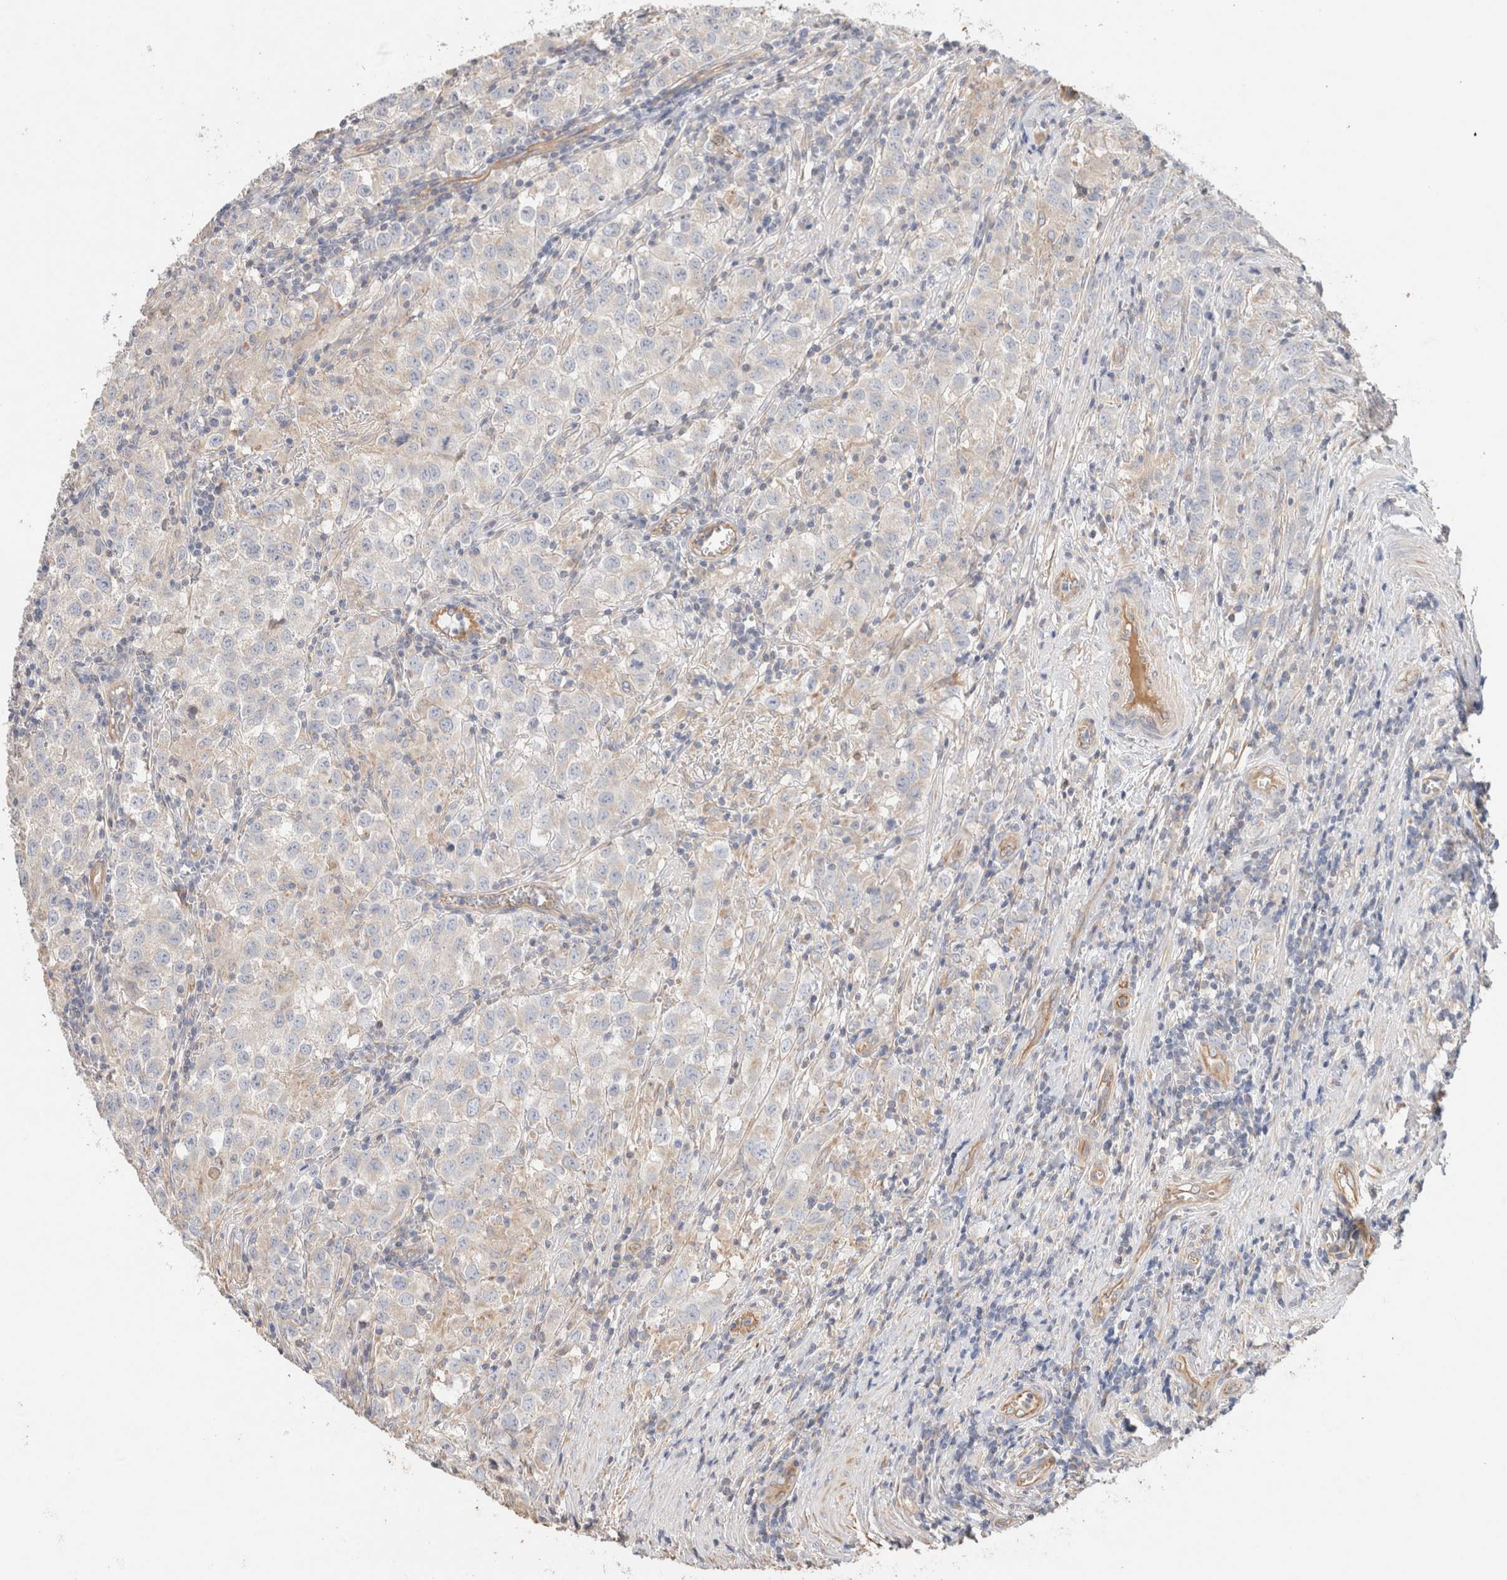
{"staining": {"intensity": "negative", "quantity": "none", "location": "none"}, "tissue": "testis cancer", "cell_type": "Tumor cells", "image_type": "cancer", "snomed": [{"axis": "morphology", "description": "Seminoma, NOS"}, {"axis": "morphology", "description": "Carcinoma, Embryonal, NOS"}, {"axis": "topography", "description": "Testis"}], "caption": "The histopathology image reveals no staining of tumor cells in testis seminoma. (Brightfield microscopy of DAB (3,3'-diaminobenzidine) IHC at high magnification).", "gene": "PROS1", "patient": {"sex": "male", "age": 43}}